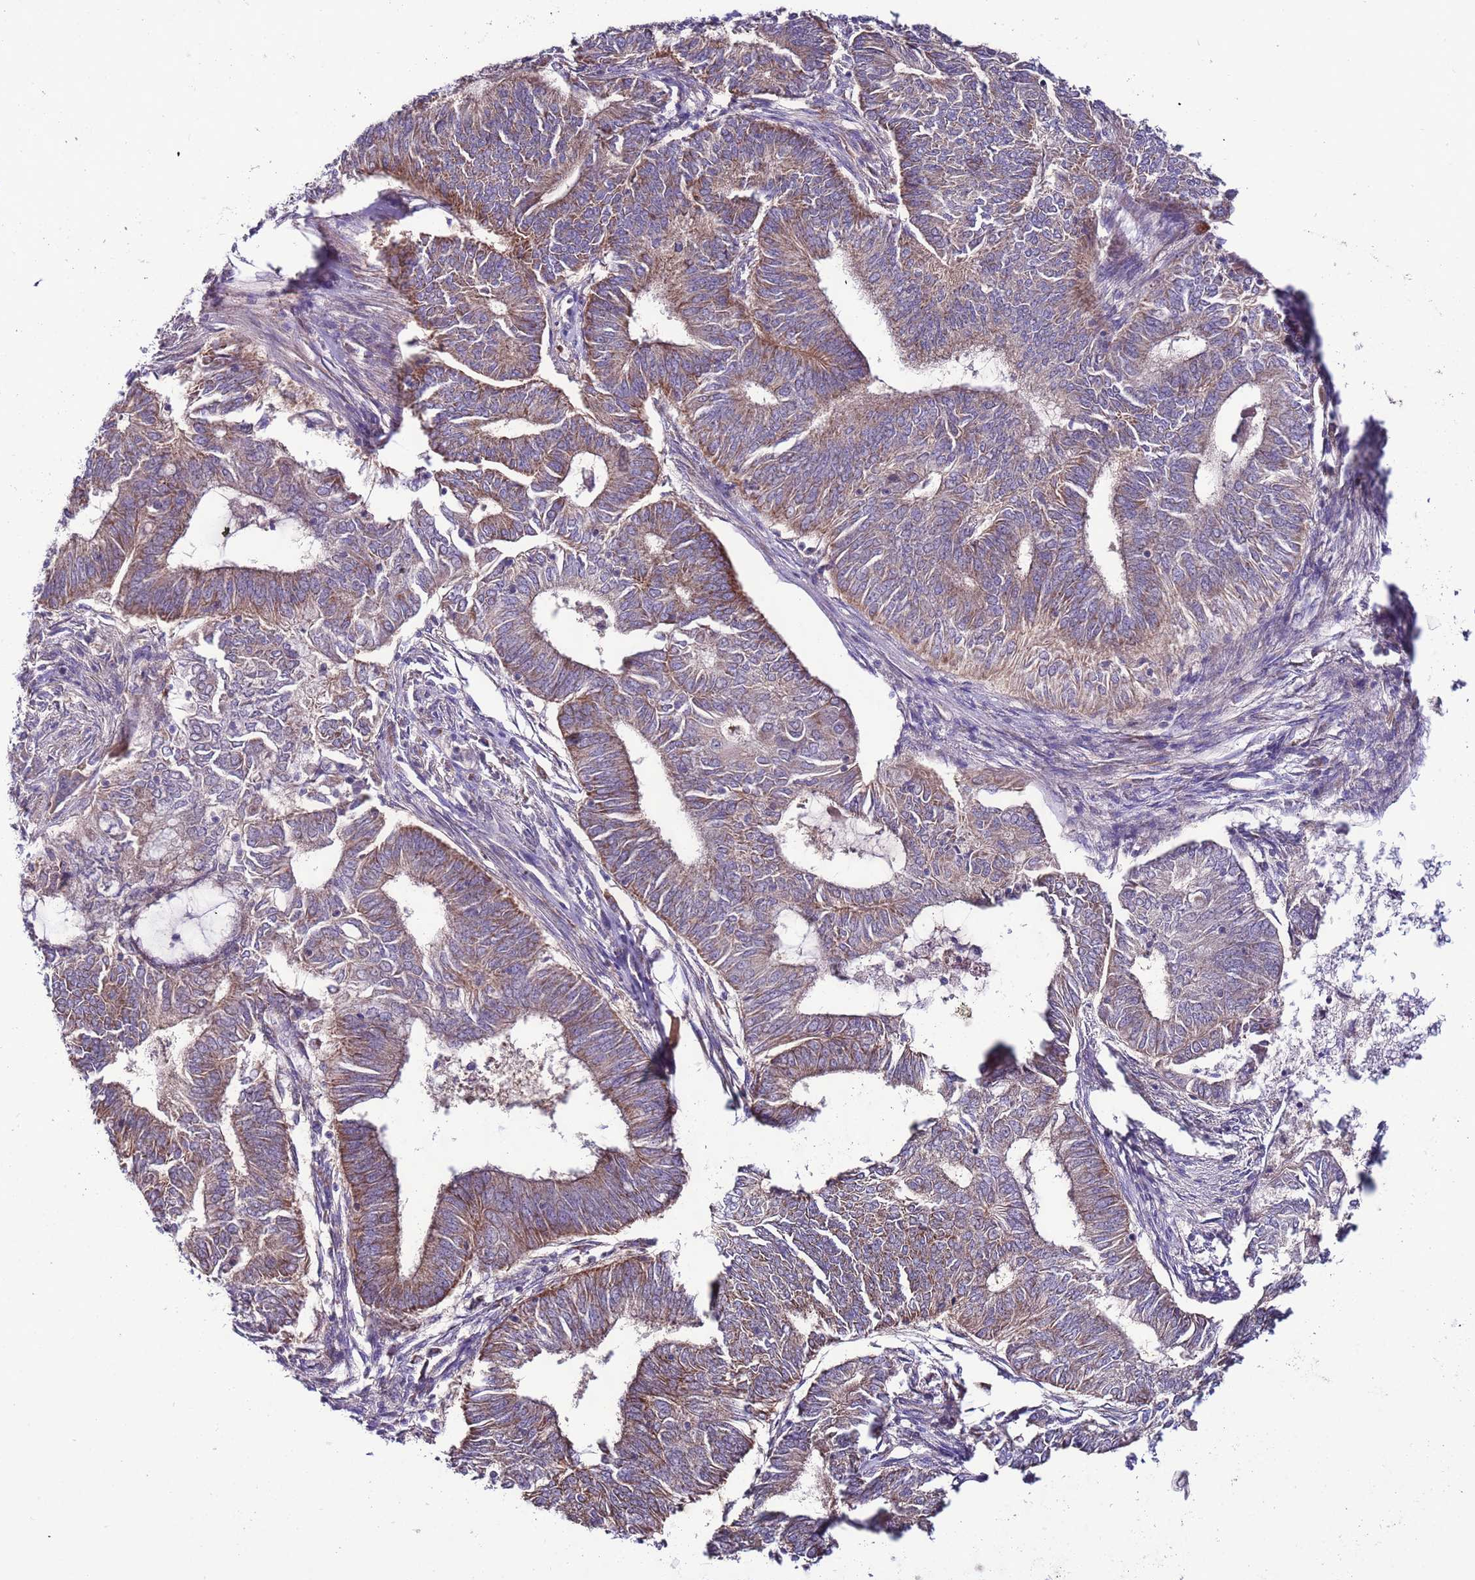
{"staining": {"intensity": "moderate", "quantity": ">75%", "location": "cytoplasmic/membranous"}, "tissue": "endometrial cancer", "cell_type": "Tumor cells", "image_type": "cancer", "snomed": [{"axis": "morphology", "description": "Adenocarcinoma, NOS"}, {"axis": "topography", "description": "Endometrium"}], "caption": "High-power microscopy captured an immunohistochemistry image of endometrial cancer, revealing moderate cytoplasmic/membranous expression in approximately >75% of tumor cells.", "gene": "UEVLD", "patient": {"sex": "female", "age": 62}}